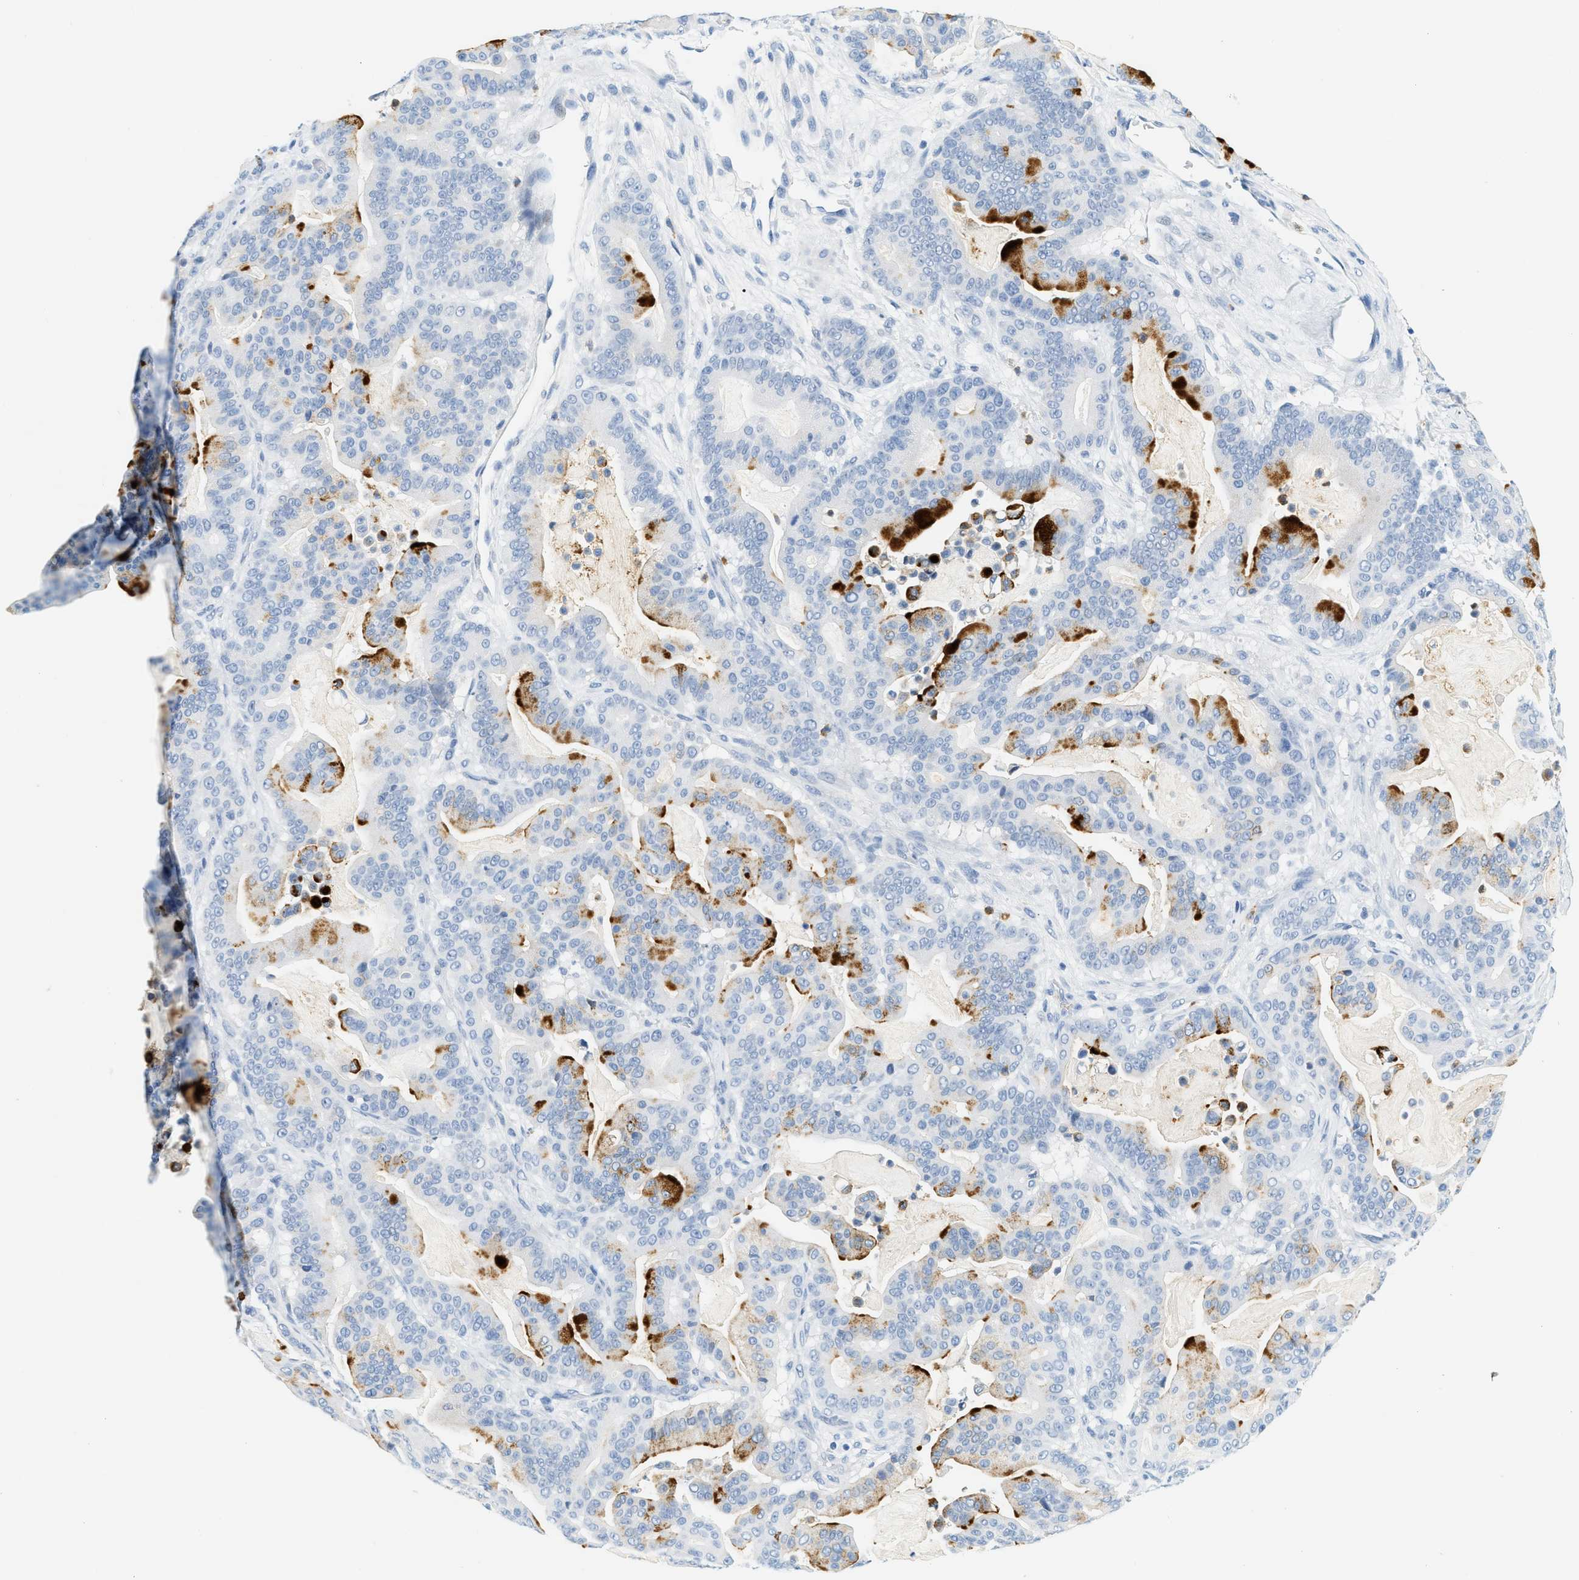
{"staining": {"intensity": "strong", "quantity": "<25%", "location": "cytoplasmic/membranous"}, "tissue": "pancreatic cancer", "cell_type": "Tumor cells", "image_type": "cancer", "snomed": [{"axis": "morphology", "description": "Adenocarcinoma, NOS"}, {"axis": "topography", "description": "Pancreas"}], "caption": "This micrograph displays IHC staining of human pancreatic cancer, with medium strong cytoplasmic/membranous expression in about <25% of tumor cells.", "gene": "LCN2", "patient": {"sex": "male", "age": 63}}